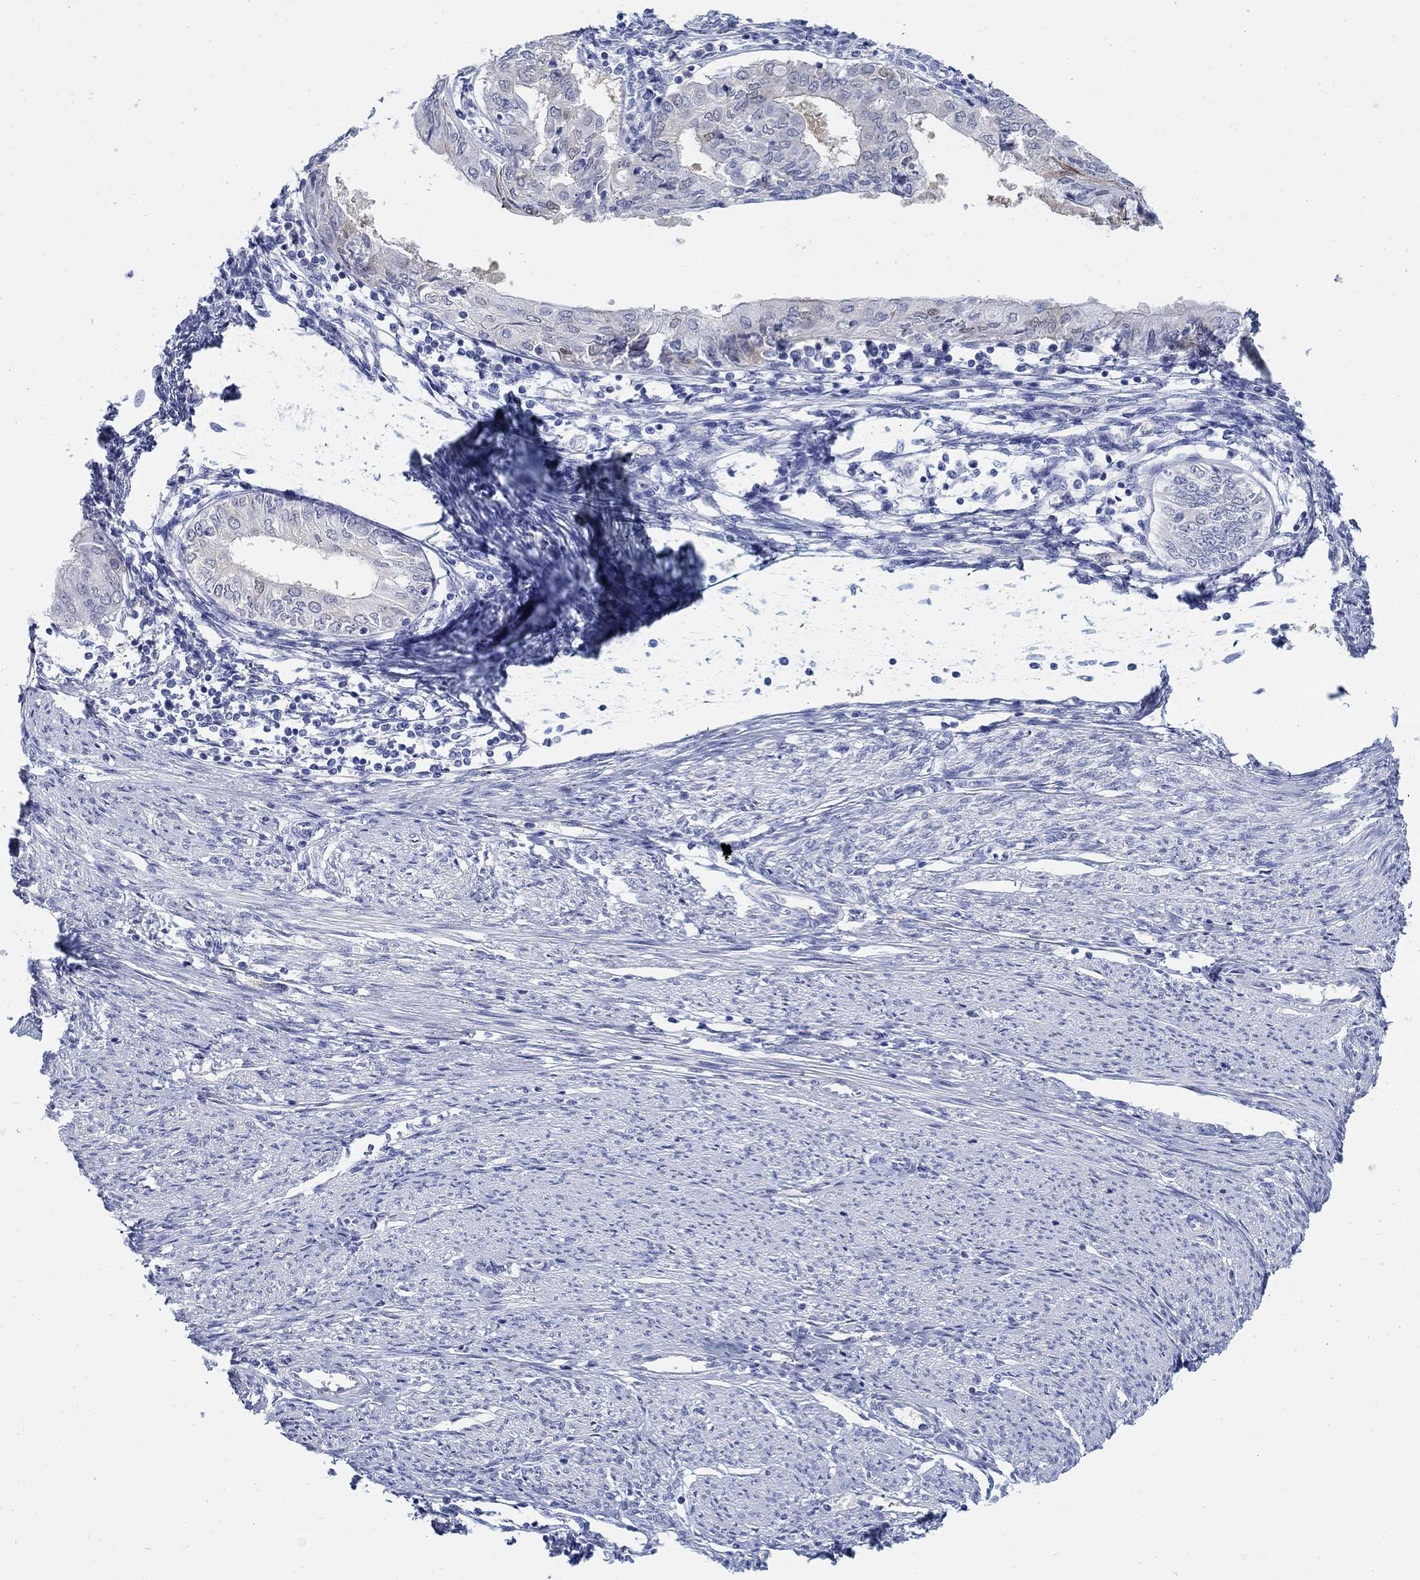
{"staining": {"intensity": "negative", "quantity": "none", "location": "none"}, "tissue": "endometrial cancer", "cell_type": "Tumor cells", "image_type": "cancer", "snomed": [{"axis": "morphology", "description": "Adenocarcinoma, NOS"}, {"axis": "topography", "description": "Endometrium"}], "caption": "There is no significant expression in tumor cells of endometrial cancer (adenocarcinoma).", "gene": "AKR1C2", "patient": {"sex": "female", "age": 68}}